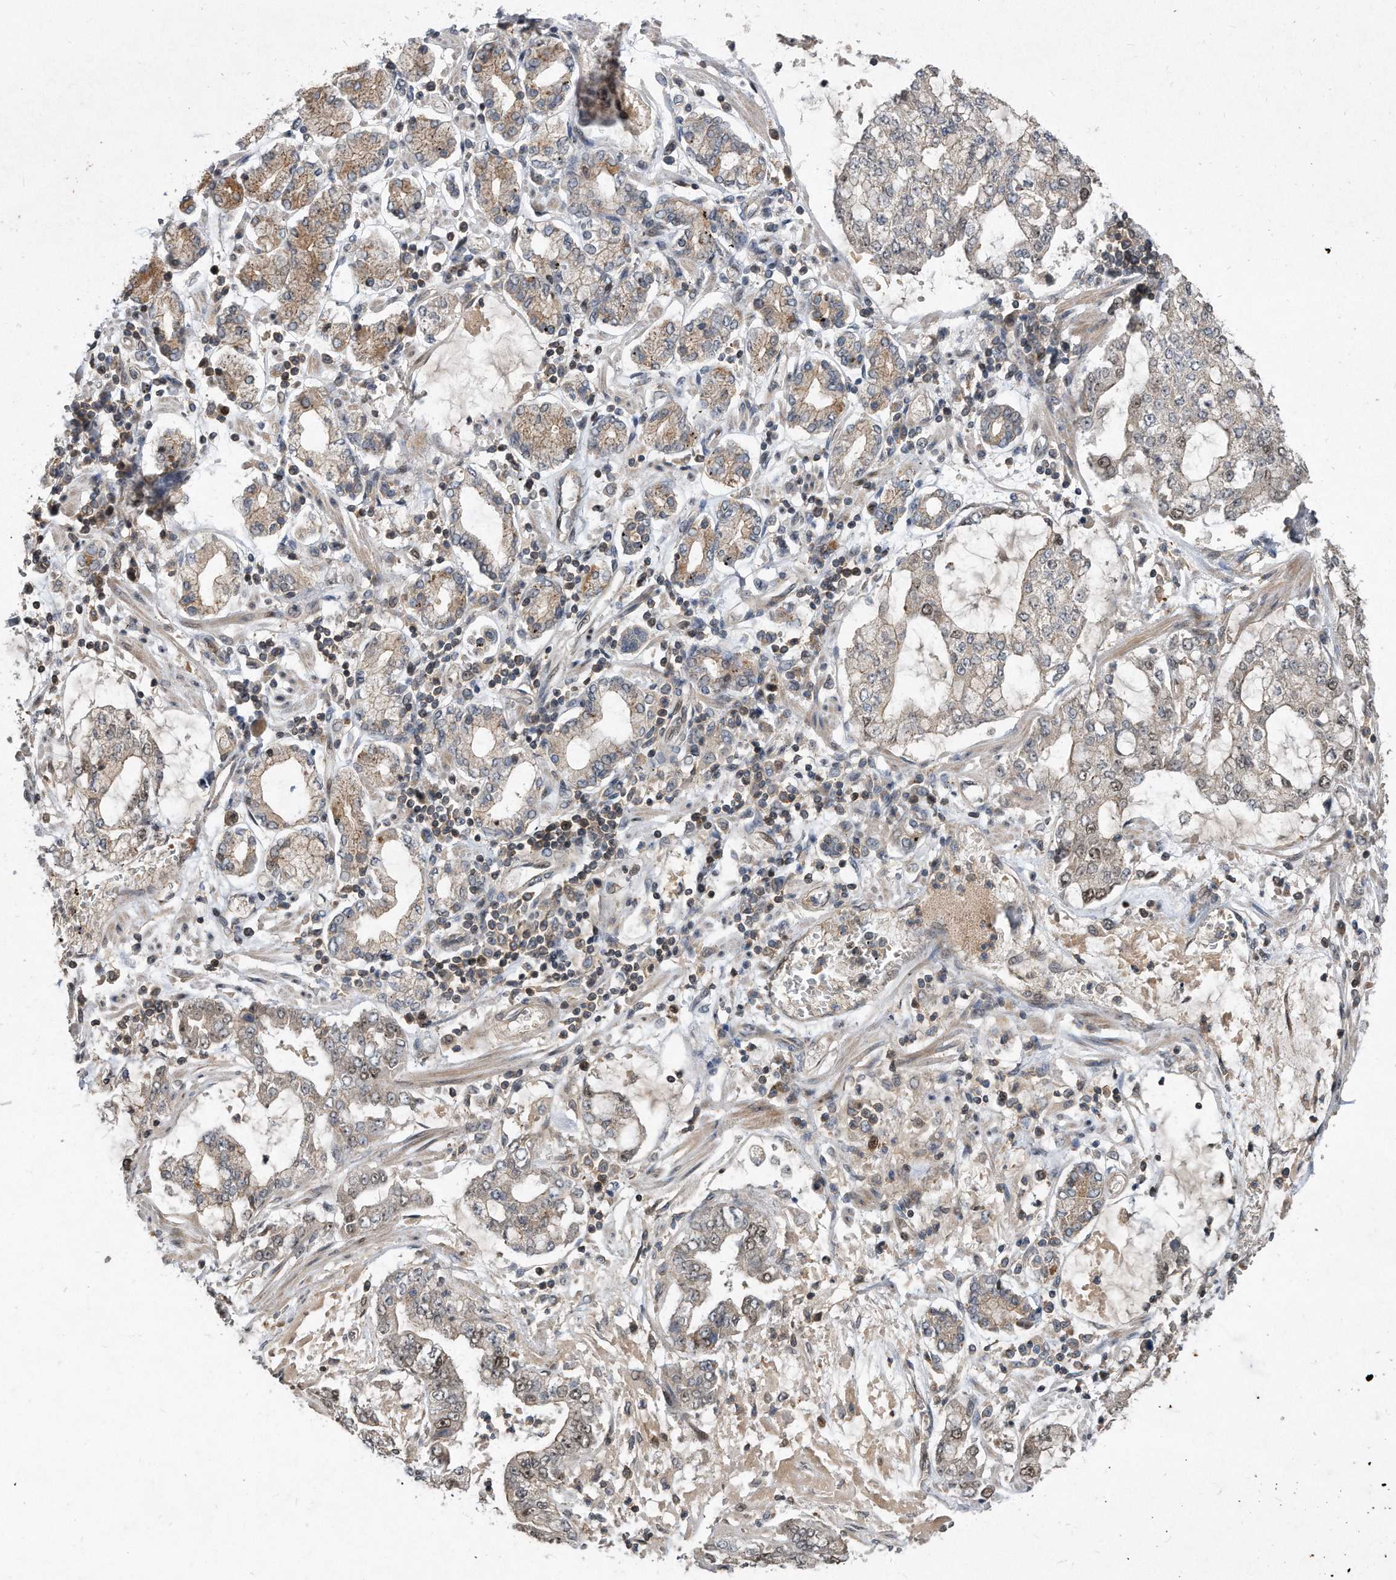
{"staining": {"intensity": "weak", "quantity": "25%-75%", "location": "cytoplasmic/membranous"}, "tissue": "stomach cancer", "cell_type": "Tumor cells", "image_type": "cancer", "snomed": [{"axis": "morphology", "description": "Adenocarcinoma, NOS"}, {"axis": "topography", "description": "Stomach"}], "caption": "Immunohistochemical staining of stomach adenocarcinoma displays low levels of weak cytoplasmic/membranous positivity in about 25%-75% of tumor cells.", "gene": "PGBD2", "patient": {"sex": "male", "age": 76}}